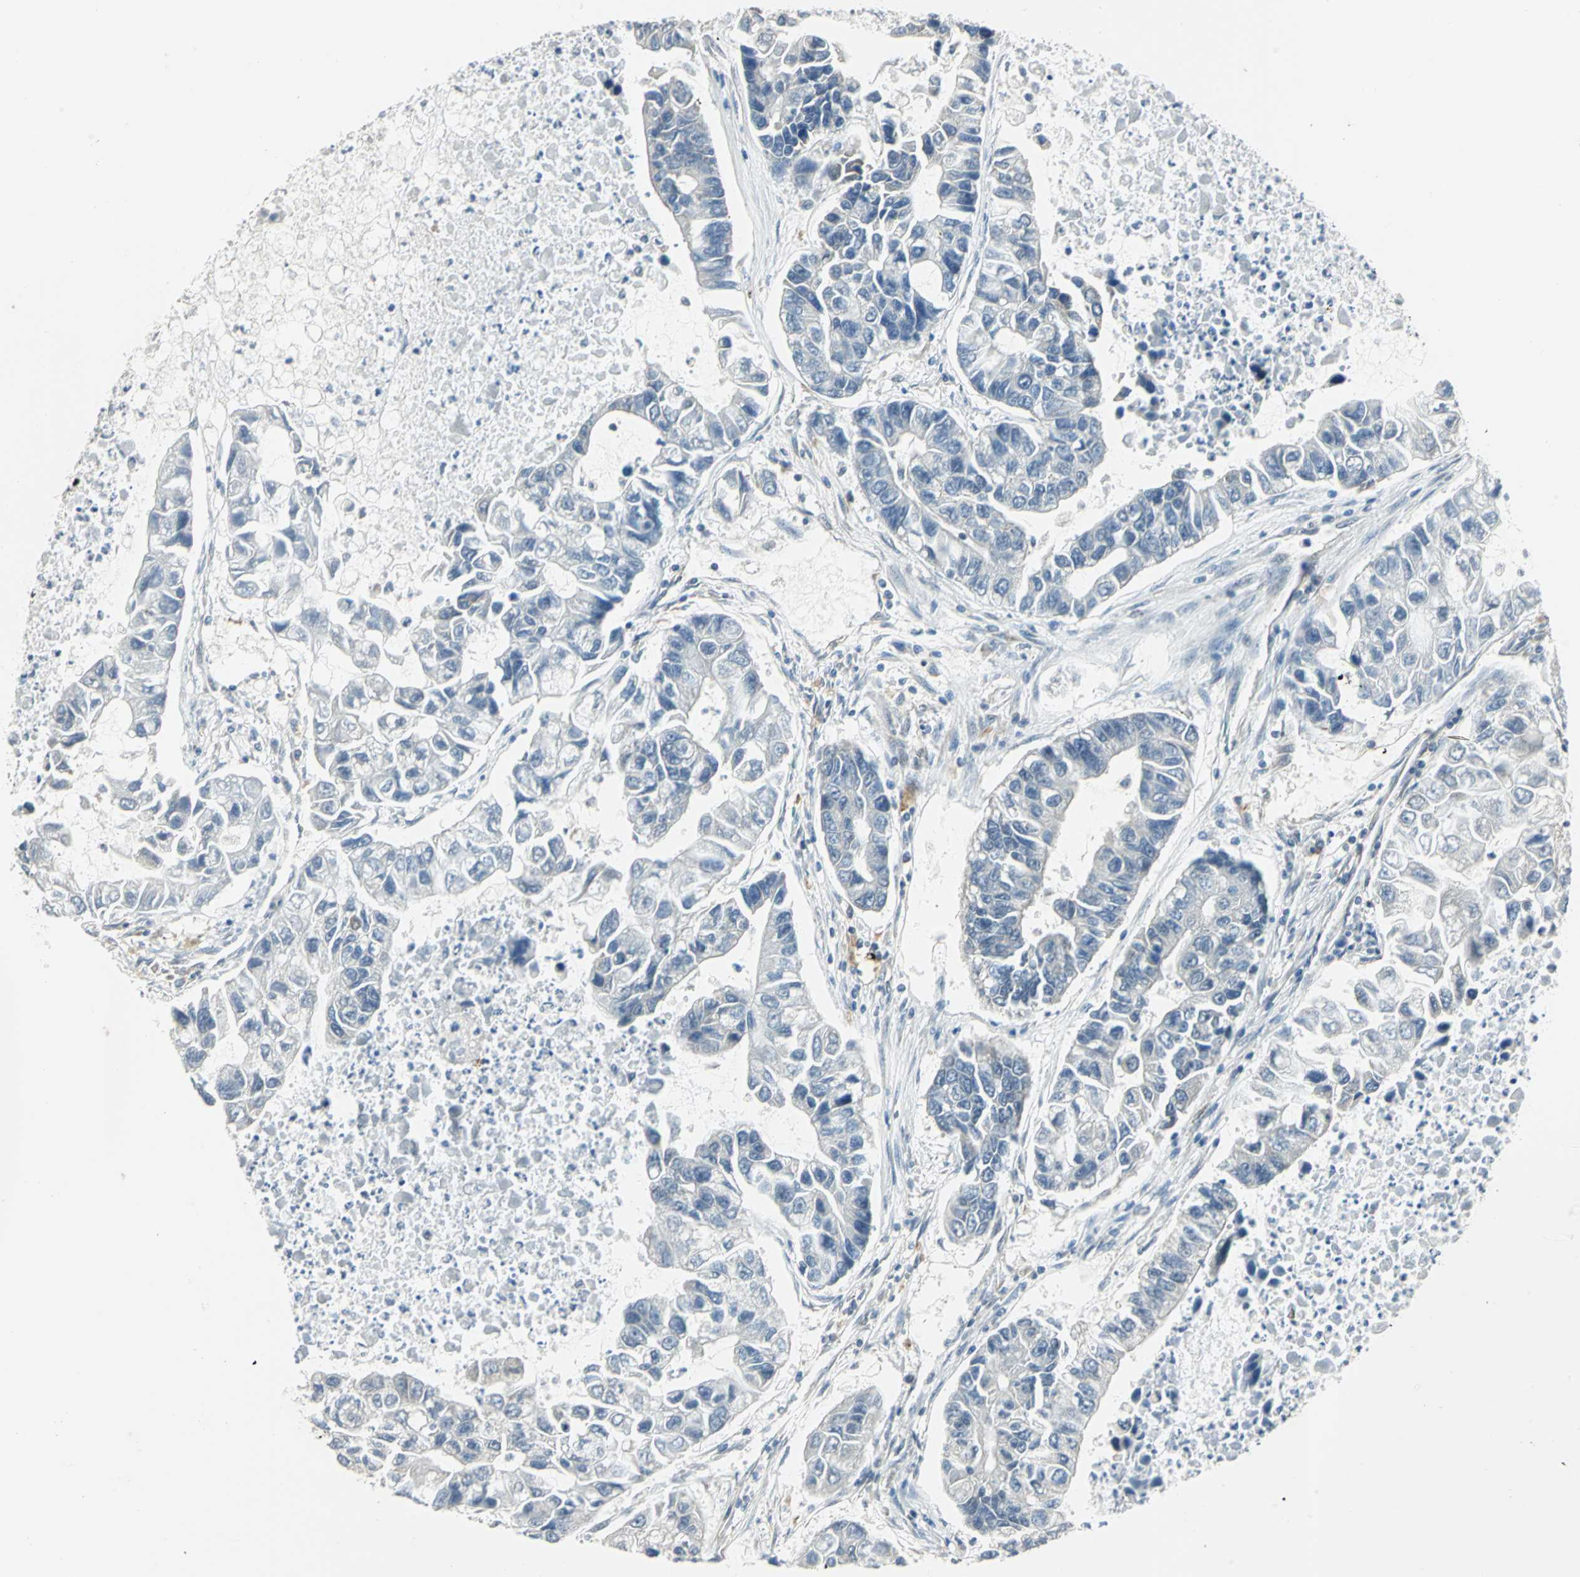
{"staining": {"intensity": "negative", "quantity": "none", "location": "none"}, "tissue": "lung cancer", "cell_type": "Tumor cells", "image_type": "cancer", "snomed": [{"axis": "morphology", "description": "Adenocarcinoma, NOS"}, {"axis": "topography", "description": "Lung"}], "caption": "This is a photomicrograph of immunohistochemistry staining of adenocarcinoma (lung), which shows no expression in tumor cells.", "gene": "PLAGL2", "patient": {"sex": "female", "age": 51}}